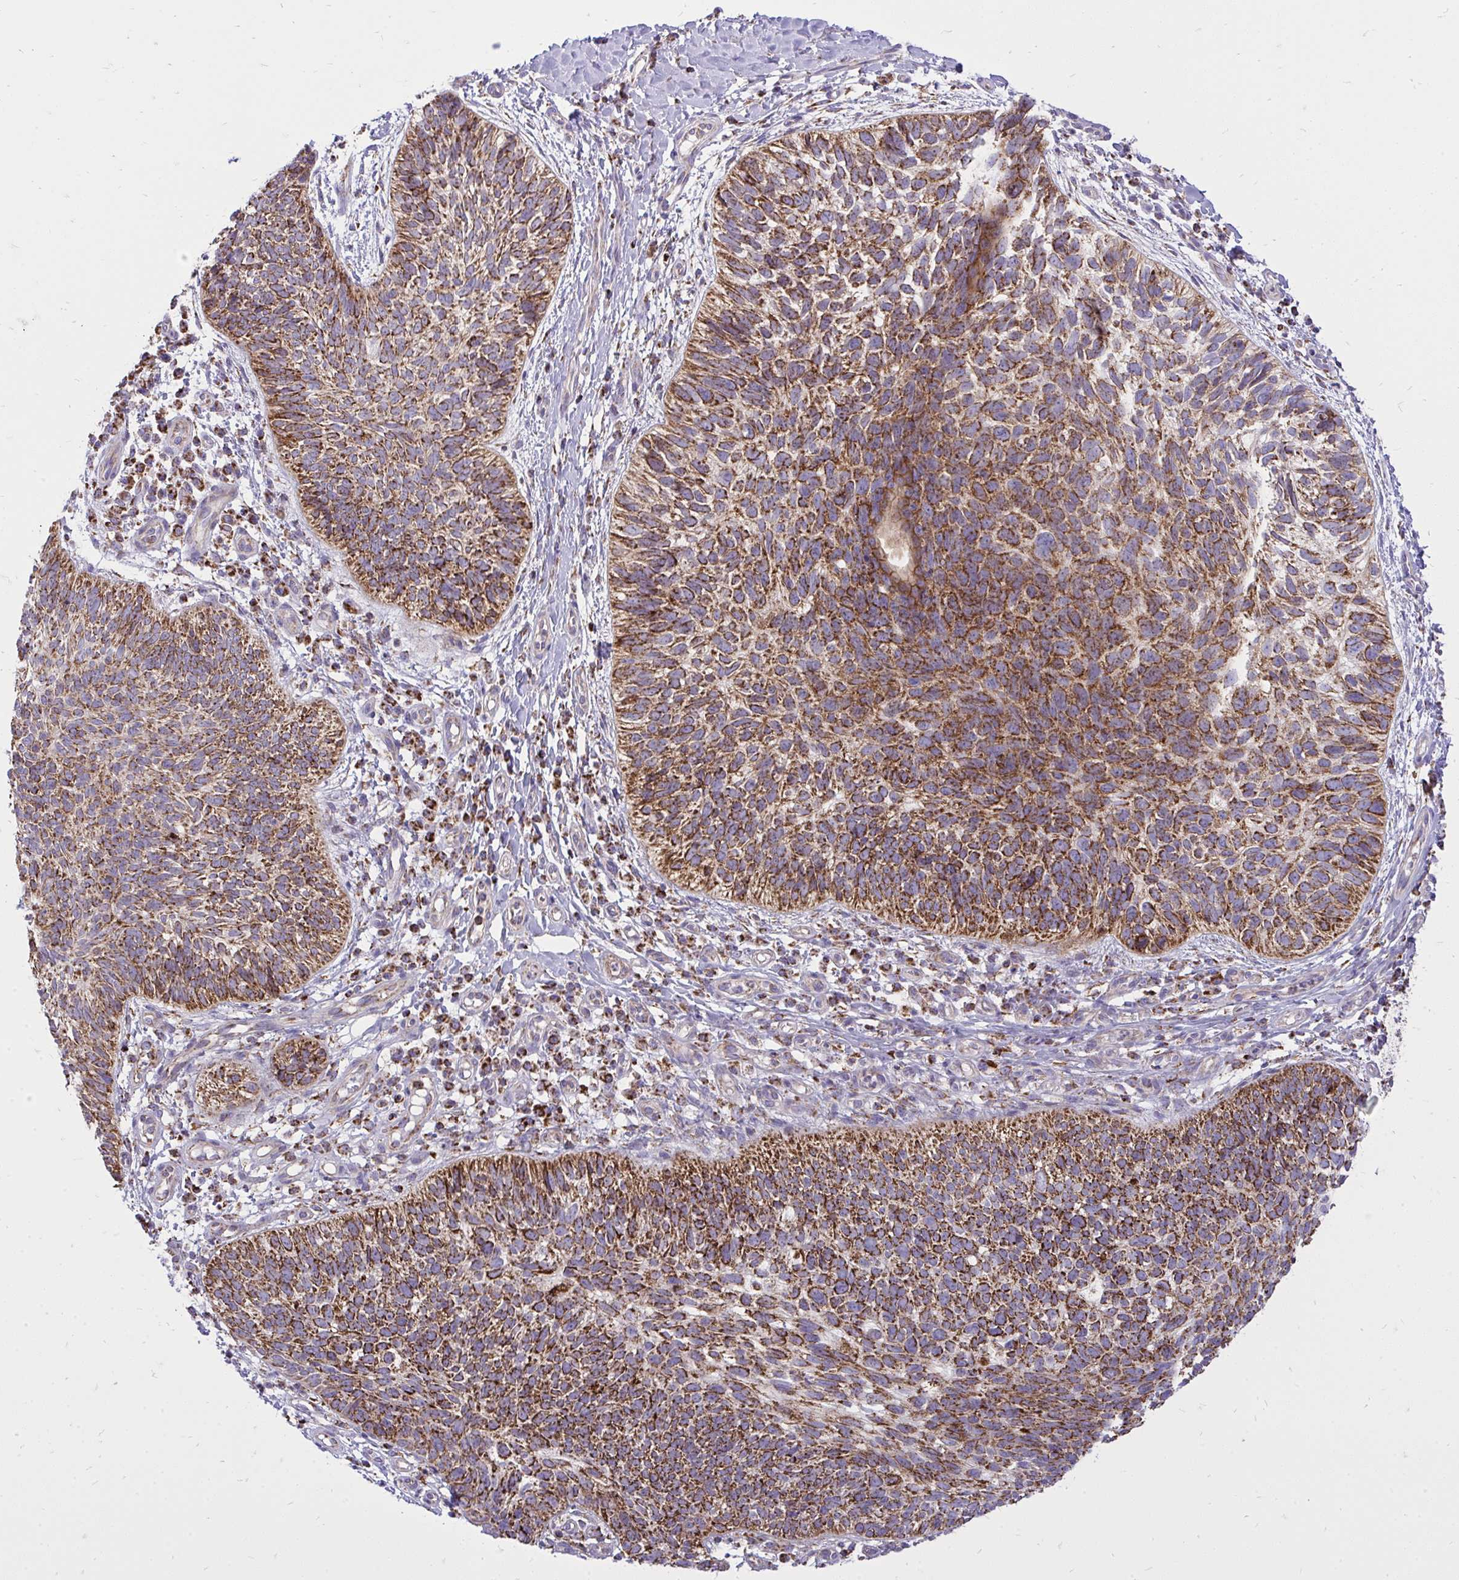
{"staining": {"intensity": "strong", "quantity": ">75%", "location": "cytoplasmic/membranous"}, "tissue": "skin cancer", "cell_type": "Tumor cells", "image_type": "cancer", "snomed": [{"axis": "morphology", "description": "Basal cell carcinoma"}, {"axis": "topography", "description": "Skin"}, {"axis": "topography", "description": "Skin of leg"}], "caption": "Skin basal cell carcinoma stained for a protein (brown) displays strong cytoplasmic/membranous positive positivity in approximately >75% of tumor cells.", "gene": "SPTBN2", "patient": {"sex": "female", "age": 87}}